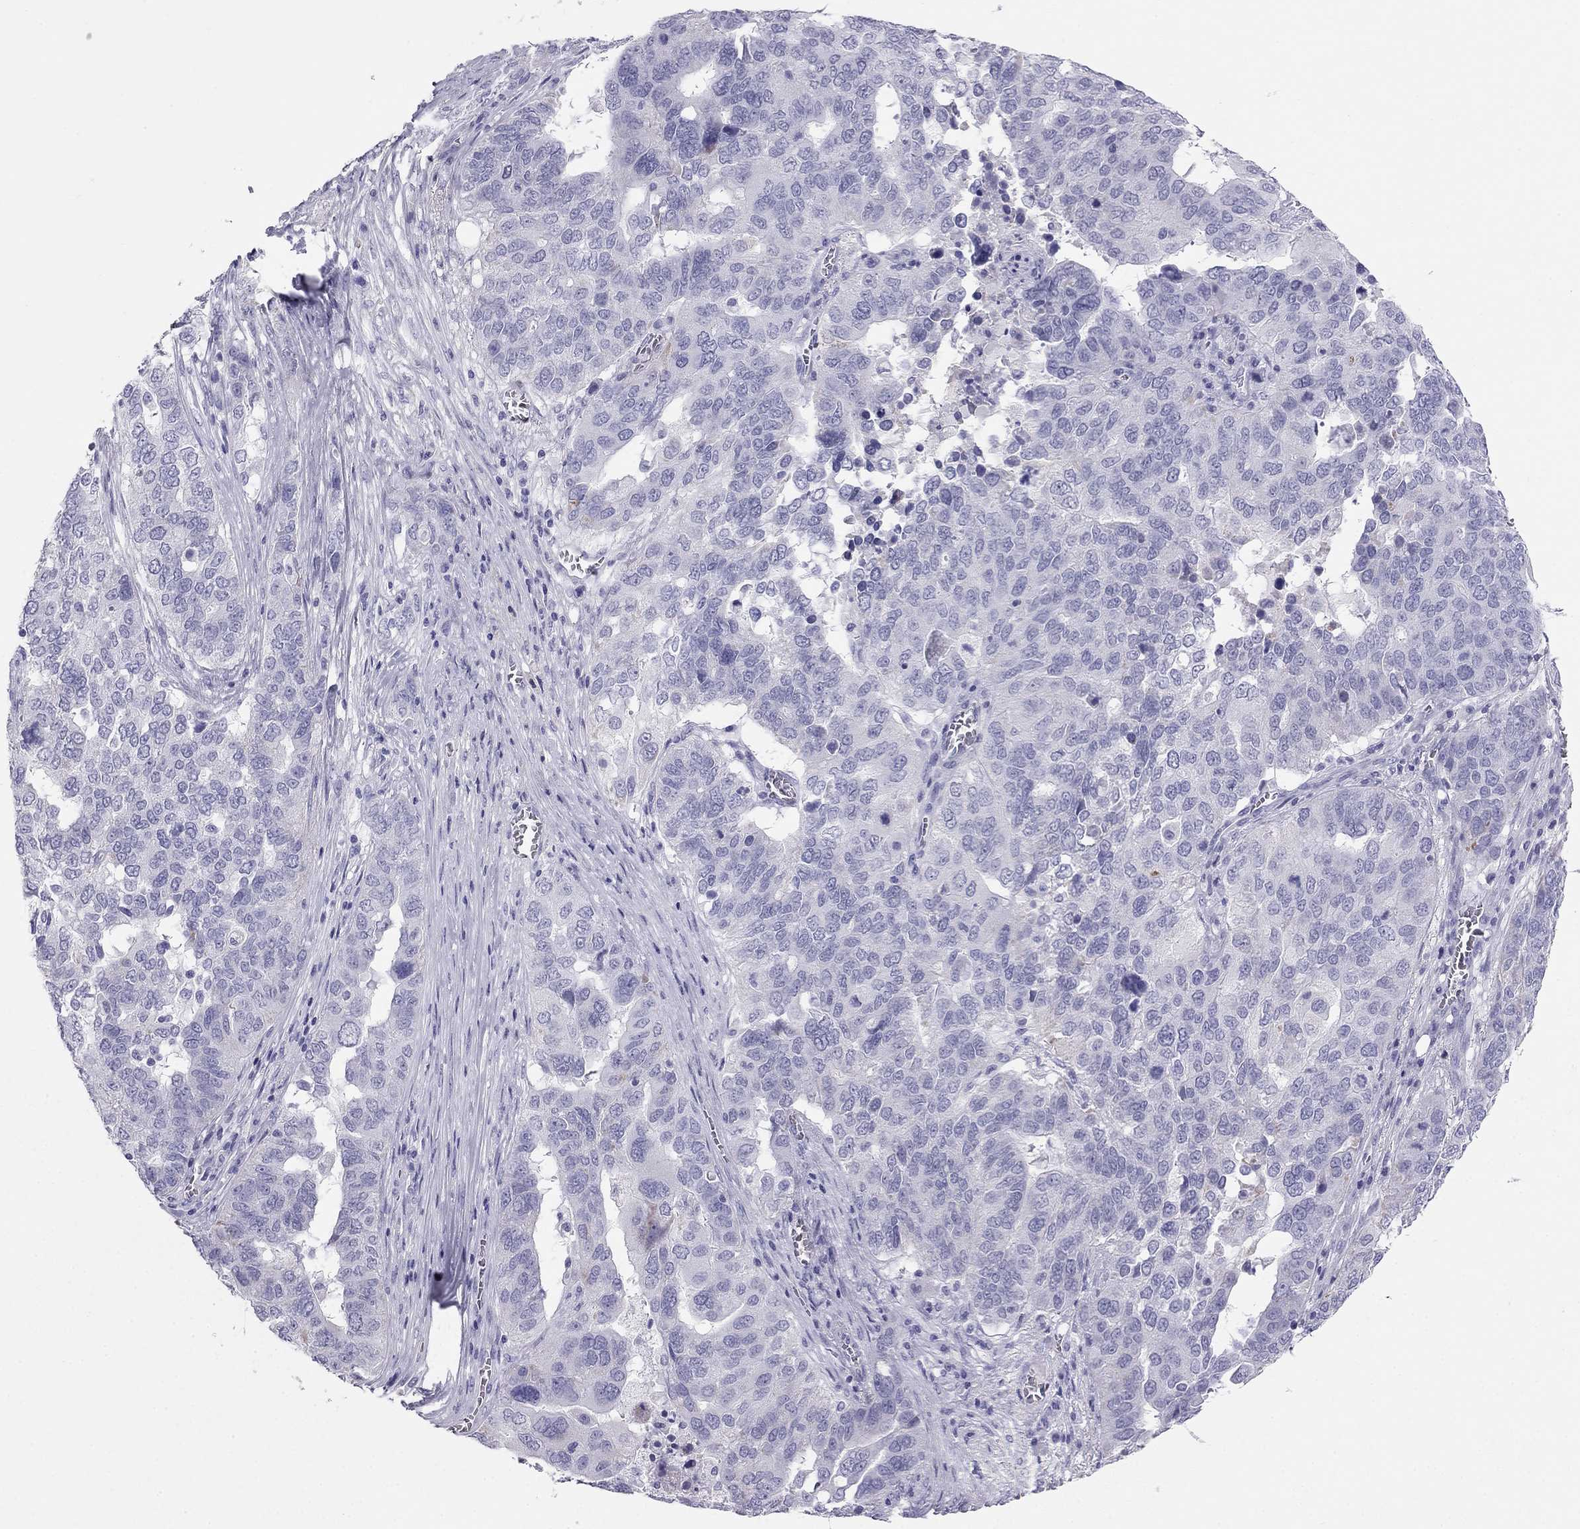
{"staining": {"intensity": "negative", "quantity": "none", "location": "none"}, "tissue": "ovarian cancer", "cell_type": "Tumor cells", "image_type": "cancer", "snomed": [{"axis": "morphology", "description": "Carcinoma, endometroid"}, {"axis": "topography", "description": "Soft tissue"}, {"axis": "topography", "description": "Ovary"}], "caption": "Tumor cells show no significant positivity in endometroid carcinoma (ovarian).", "gene": "TRPM3", "patient": {"sex": "female", "age": 52}}